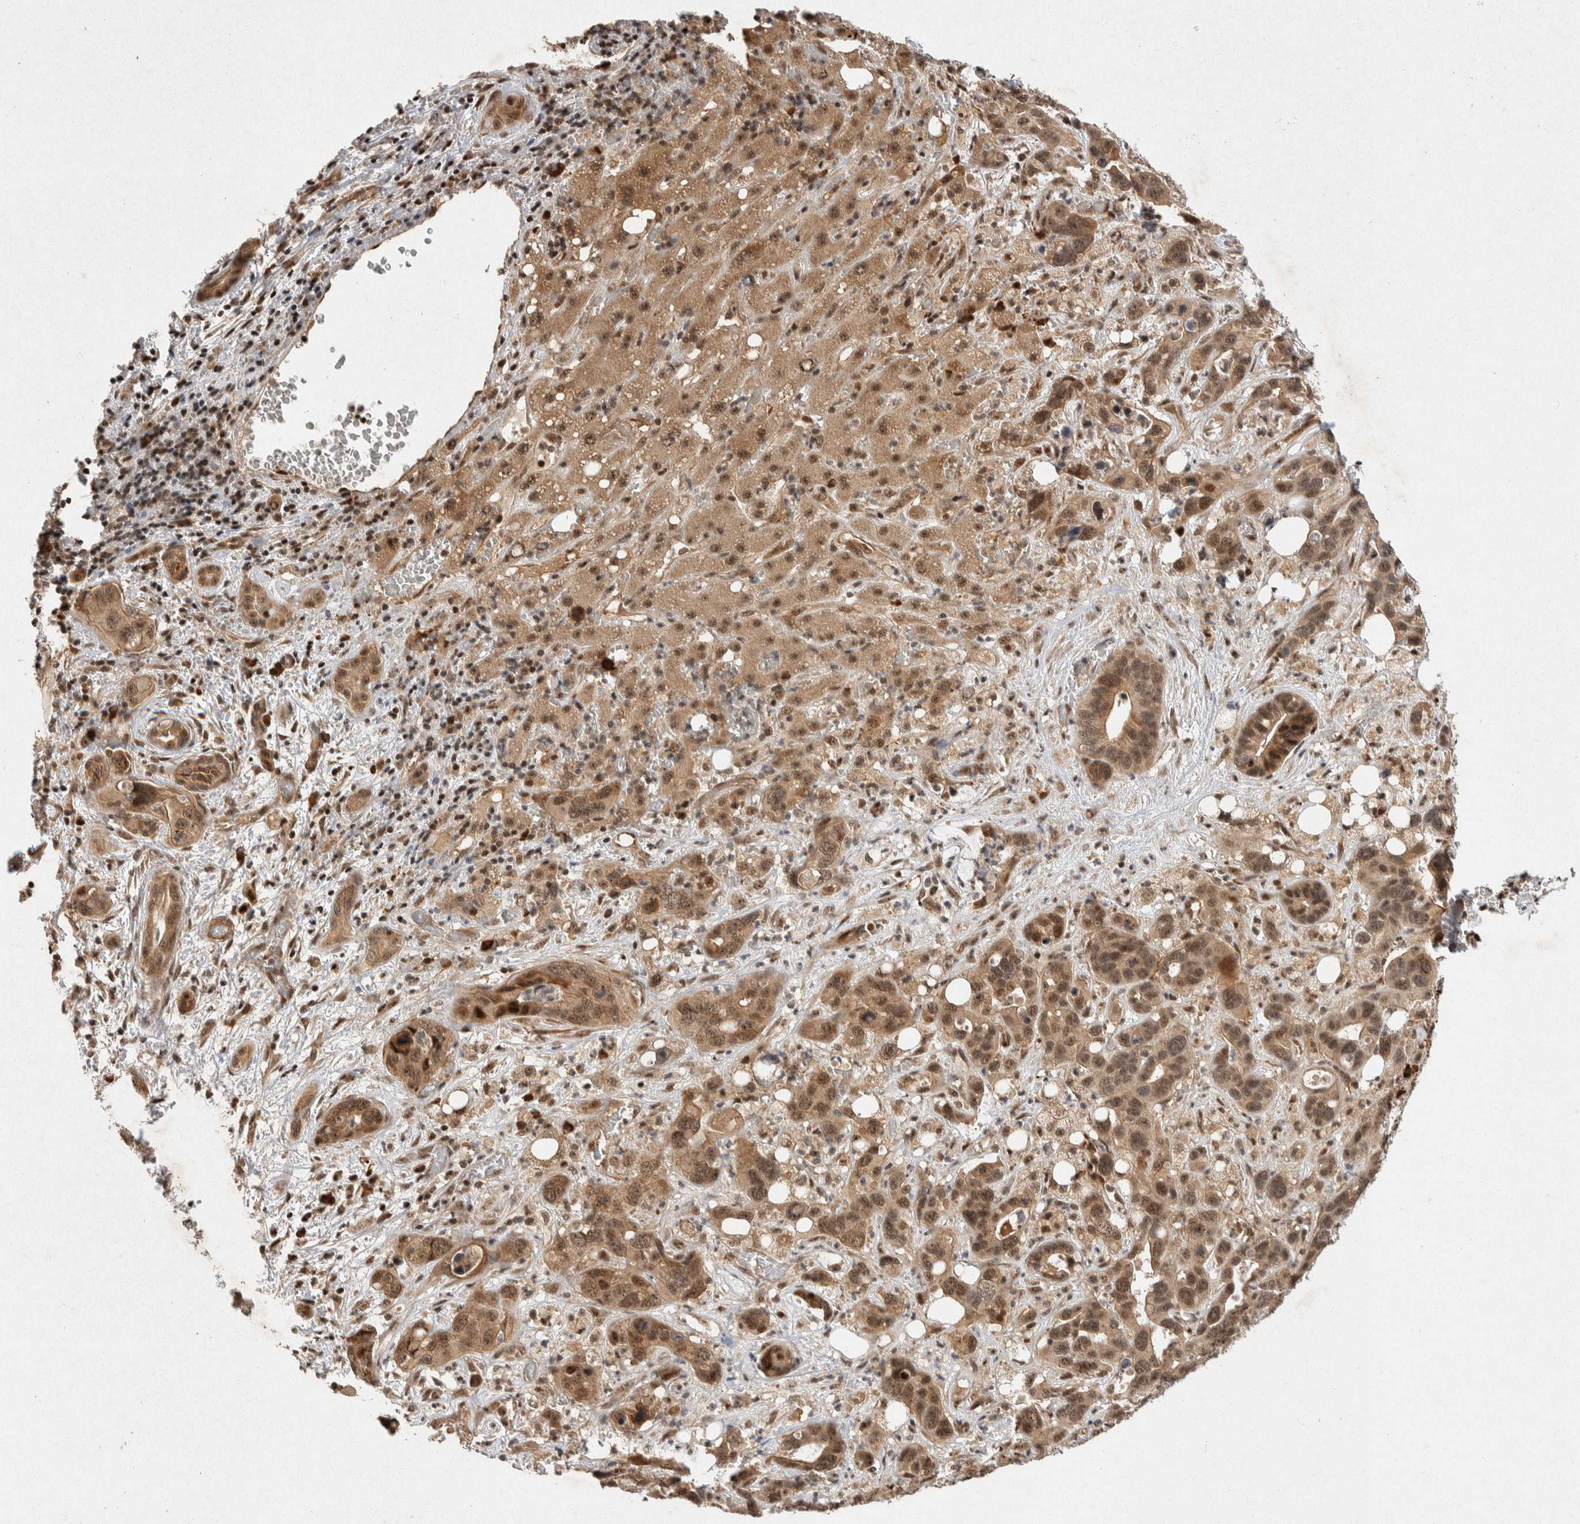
{"staining": {"intensity": "moderate", "quantity": ">75%", "location": "cytoplasmic/membranous,nuclear"}, "tissue": "liver cancer", "cell_type": "Tumor cells", "image_type": "cancer", "snomed": [{"axis": "morphology", "description": "Cholangiocarcinoma"}, {"axis": "topography", "description": "Liver"}], "caption": "High-power microscopy captured an immunohistochemistry histopathology image of liver cholangiocarcinoma, revealing moderate cytoplasmic/membranous and nuclear positivity in about >75% of tumor cells. The protein of interest is shown in brown color, while the nuclei are stained blue.", "gene": "TOR1B", "patient": {"sex": "female", "age": 65}}